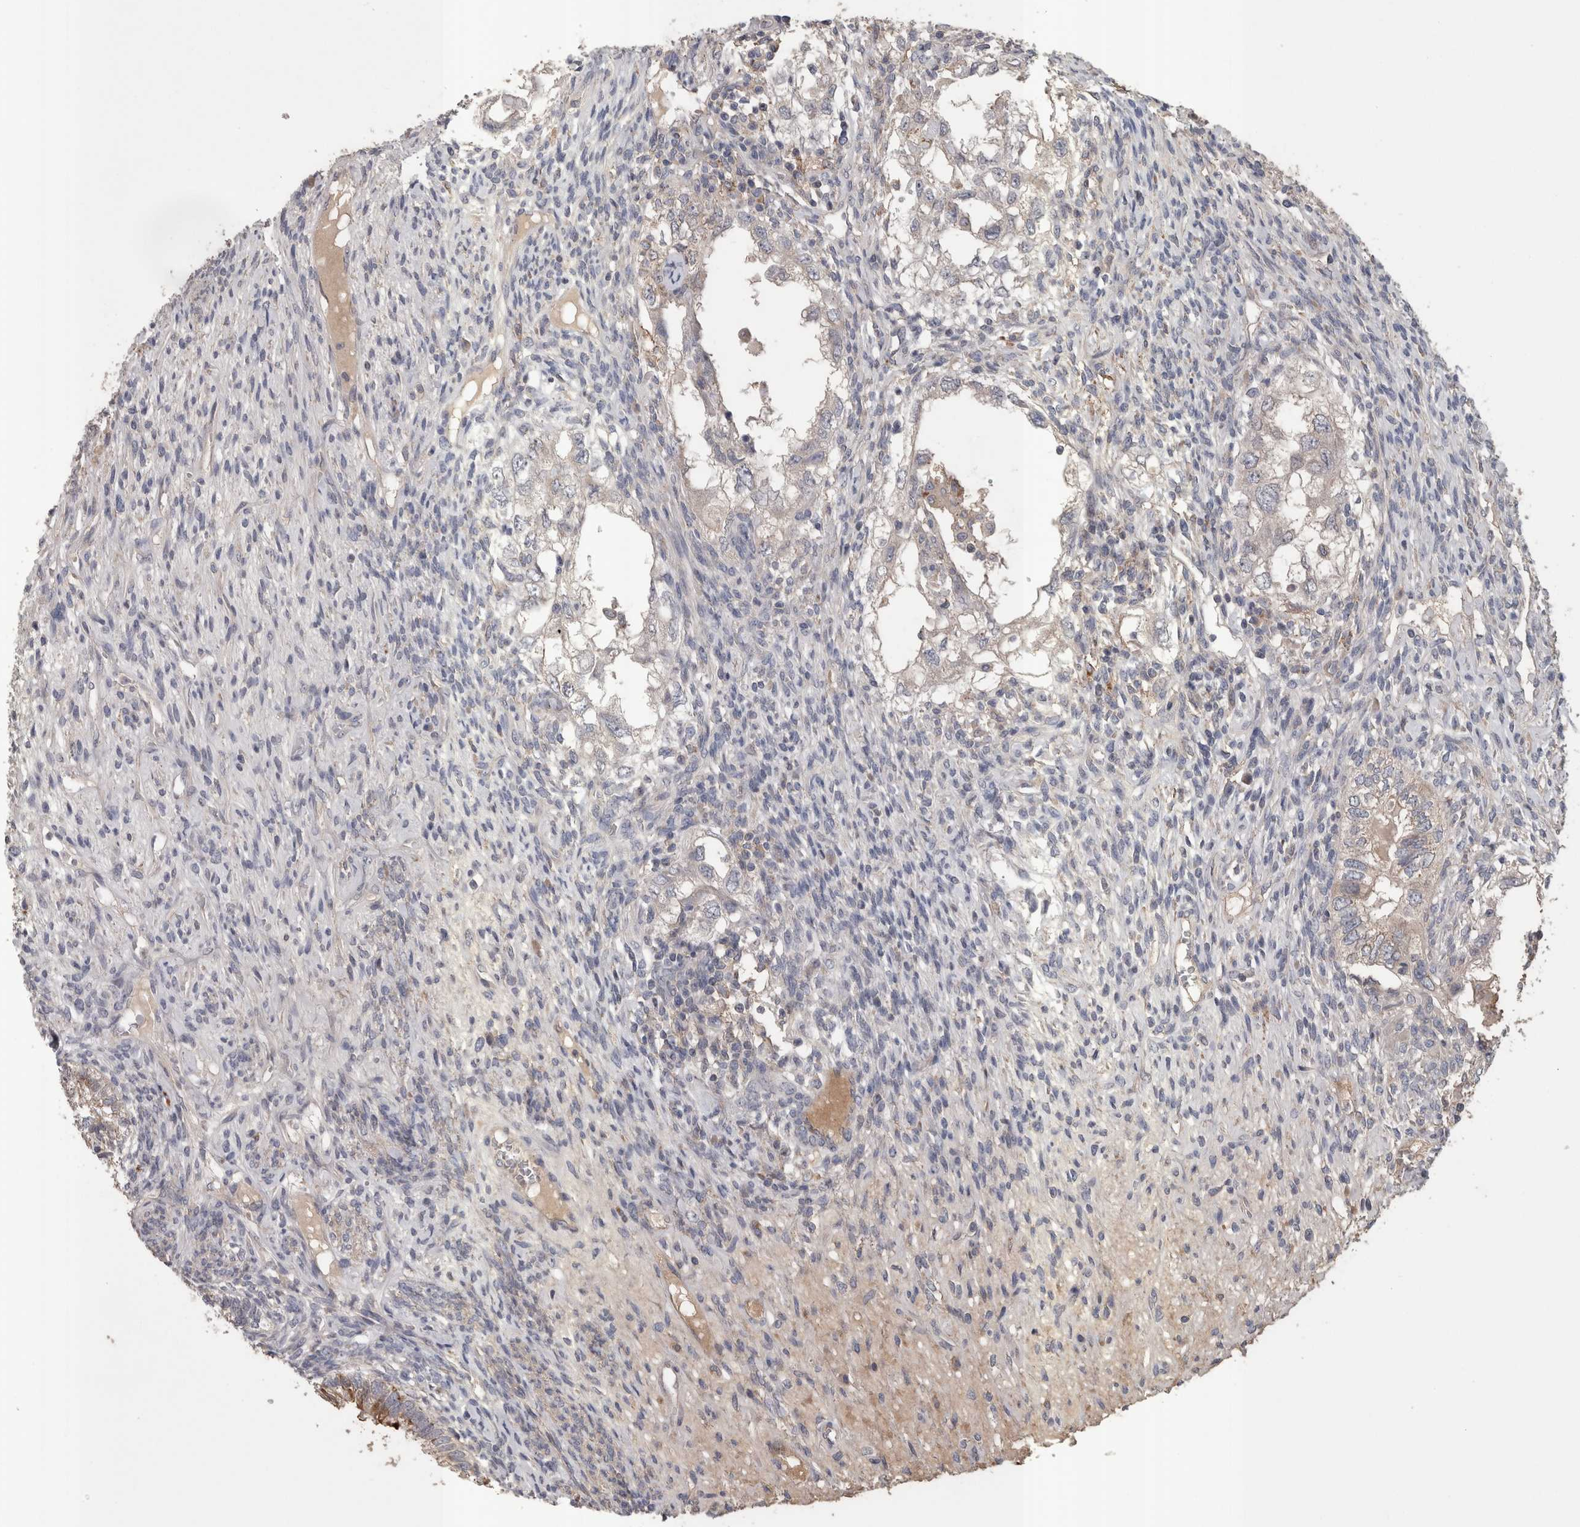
{"staining": {"intensity": "weak", "quantity": "<25%", "location": "cytoplasmic/membranous"}, "tissue": "testis cancer", "cell_type": "Tumor cells", "image_type": "cancer", "snomed": [{"axis": "morphology", "description": "Seminoma, NOS"}, {"axis": "topography", "description": "Testis"}], "caption": "An immunohistochemistry micrograph of testis cancer is shown. There is no staining in tumor cells of testis cancer. (Stains: DAB (3,3'-diaminobenzidine) immunohistochemistry with hematoxylin counter stain, Microscopy: brightfield microscopy at high magnification).", "gene": "STC1", "patient": {"sex": "male", "age": 28}}